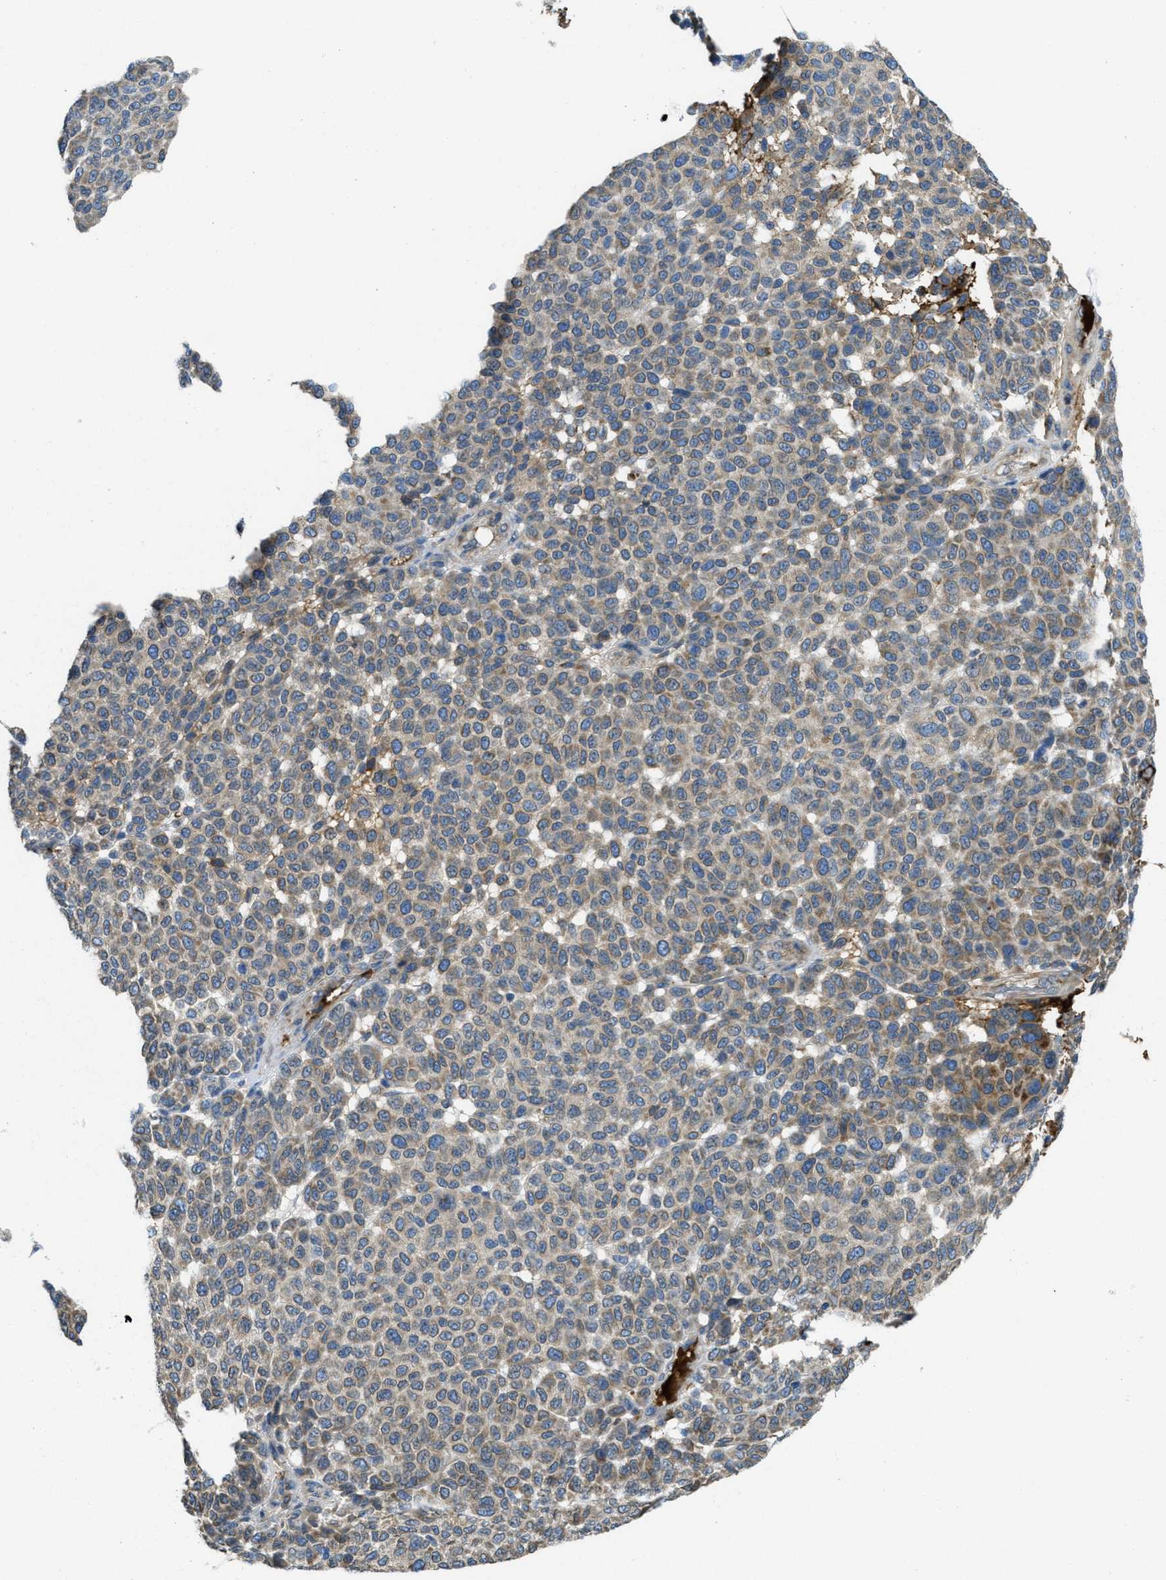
{"staining": {"intensity": "weak", "quantity": "25%-75%", "location": "cytoplasmic/membranous"}, "tissue": "melanoma", "cell_type": "Tumor cells", "image_type": "cancer", "snomed": [{"axis": "morphology", "description": "Malignant melanoma, NOS"}, {"axis": "topography", "description": "Skin"}], "caption": "There is low levels of weak cytoplasmic/membranous staining in tumor cells of malignant melanoma, as demonstrated by immunohistochemical staining (brown color).", "gene": "MPDU1", "patient": {"sex": "male", "age": 59}}